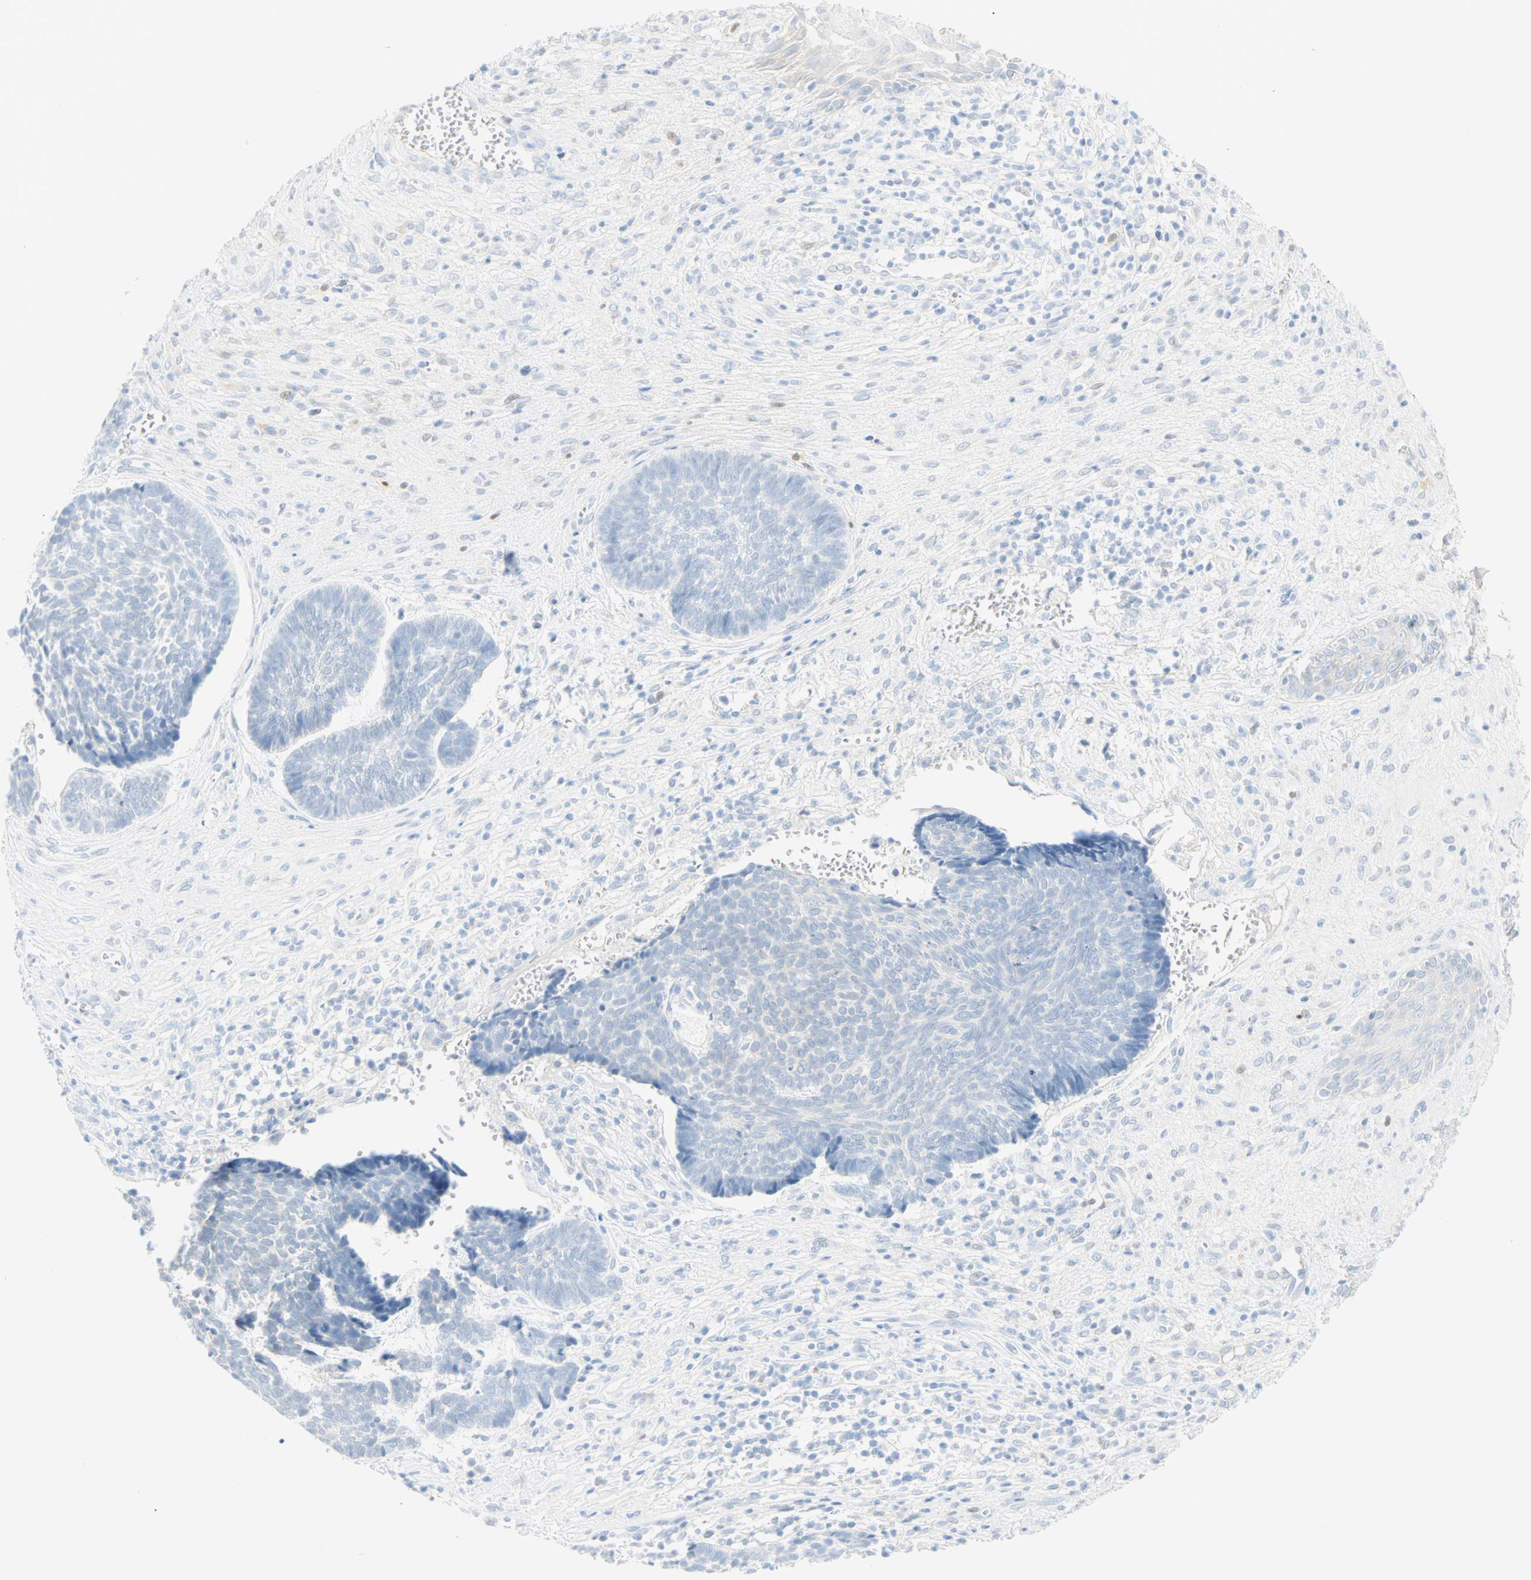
{"staining": {"intensity": "negative", "quantity": "none", "location": "none"}, "tissue": "skin cancer", "cell_type": "Tumor cells", "image_type": "cancer", "snomed": [{"axis": "morphology", "description": "Basal cell carcinoma"}, {"axis": "topography", "description": "Skin"}], "caption": "Tumor cells show no significant protein positivity in skin cancer.", "gene": "SELENBP1", "patient": {"sex": "male", "age": 84}}